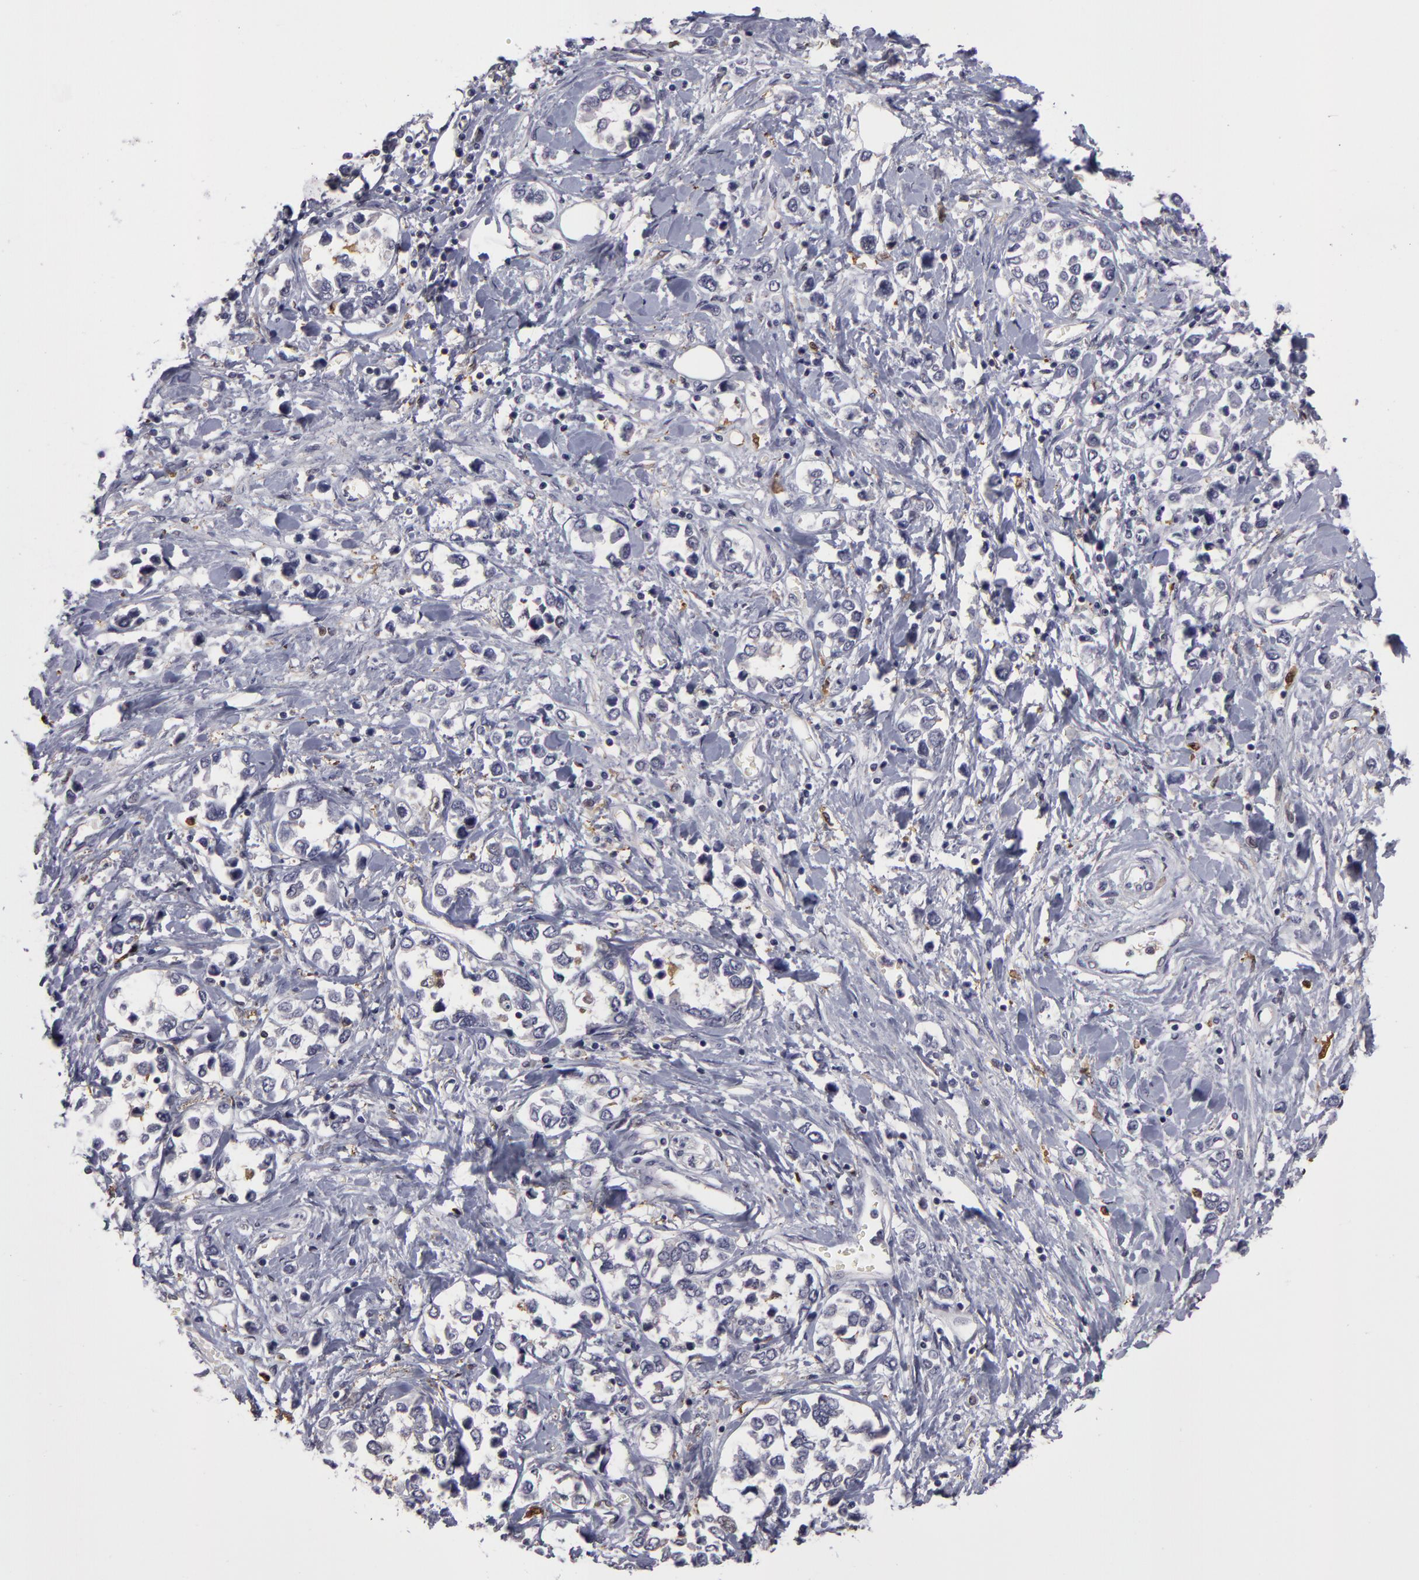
{"staining": {"intensity": "negative", "quantity": "none", "location": "none"}, "tissue": "stomach cancer", "cell_type": "Tumor cells", "image_type": "cancer", "snomed": [{"axis": "morphology", "description": "Adenocarcinoma, NOS"}, {"axis": "topography", "description": "Stomach, upper"}], "caption": "Stomach cancer (adenocarcinoma) stained for a protein using immunohistochemistry shows no staining tumor cells.", "gene": "GNPDA1", "patient": {"sex": "male", "age": 76}}